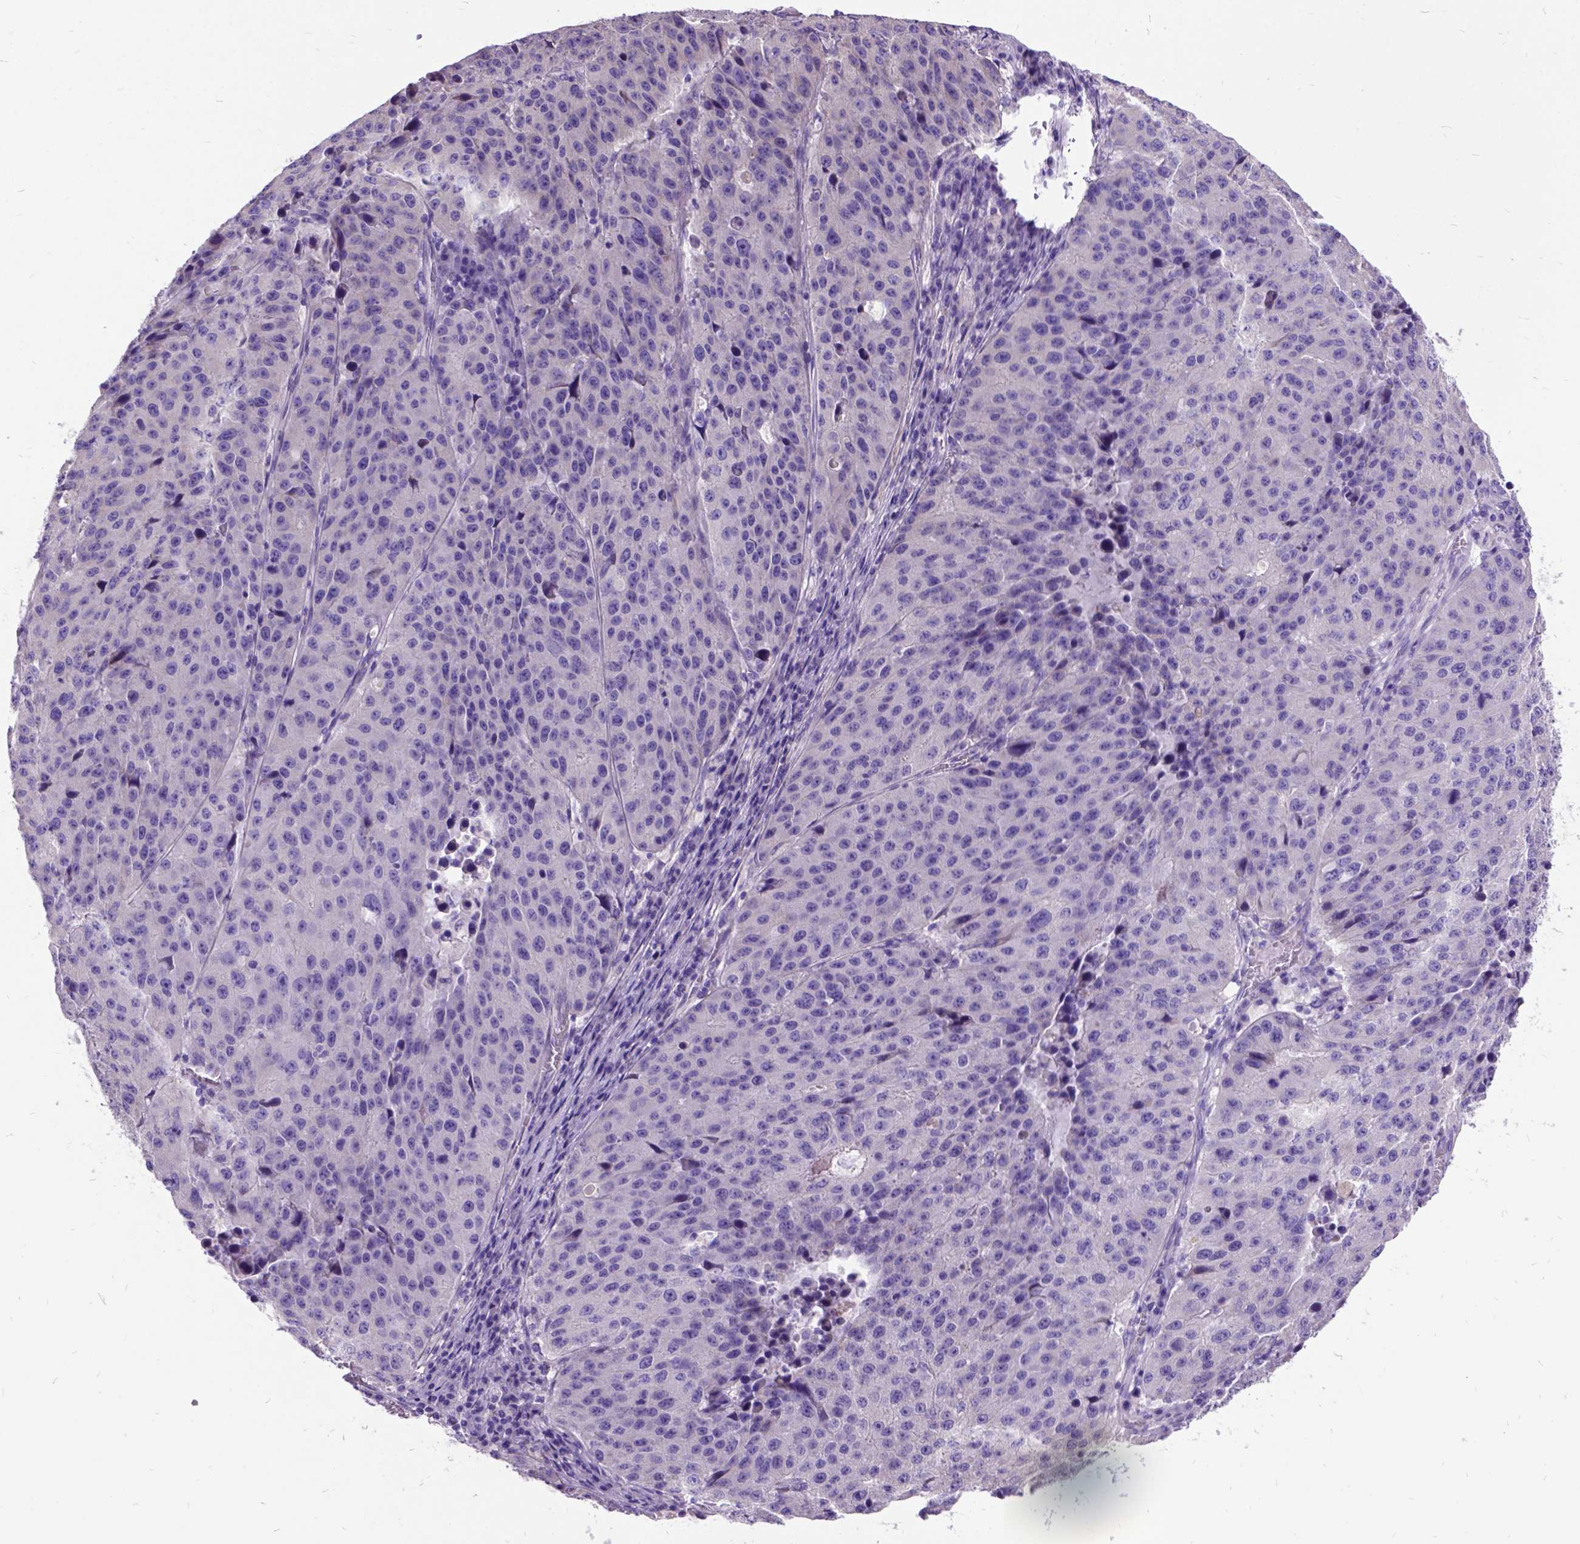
{"staining": {"intensity": "negative", "quantity": "none", "location": "none"}, "tissue": "stomach cancer", "cell_type": "Tumor cells", "image_type": "cancer", "snomed": [{"axis": "morphology", "description": "Adenocarcinoma, NOS"}, {"axis": "topography", "description": "Stomach"}], "caption": "This is an IHC histopathology image of stomach adenocarcinoma. There is no expression in tumor cells.", "gene": "CFAP54", "patient": {"sex": "male", "age": 71}}